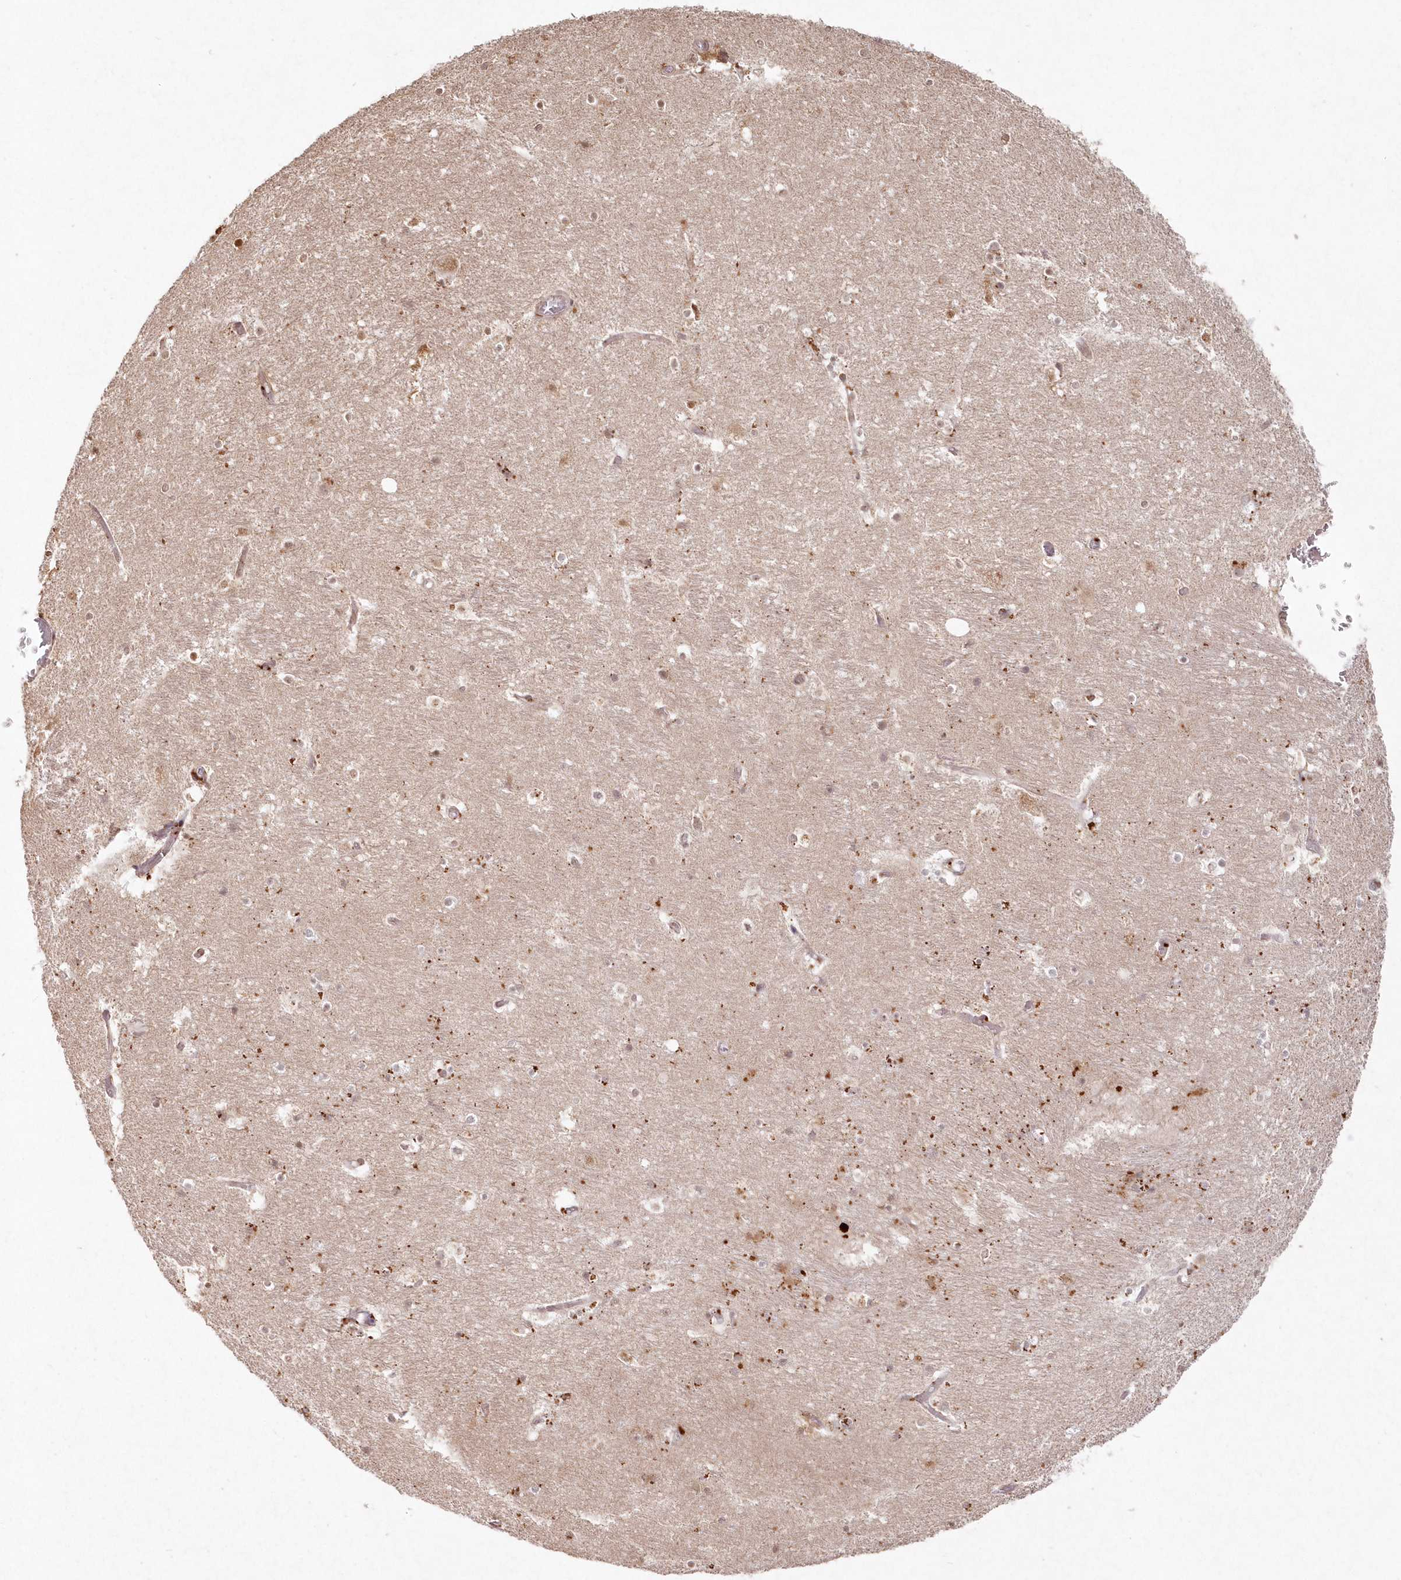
{"staining": {"intensity": "weak", "quantity": "25%-75%", "location": "cytoplasmic/membranous,nuclear"}, "tissue": "hippocampus", "cell_type": "Glial cells", "image_type": "normal", "snomed": [{"axis": "morphology", "description": "Normal tissue, NOS"}, {"axis": "topography", "description": "Hippocampus"}], "caption": "About 25%-75% of glial cells in benign human hippocampus demonstrate weak cytoplasmic/membranous,nuclear protein staining as visualized by brown immunohistochemical staining.", "gene": "ARSB", "patient": {"sex": "female", "age": 52}}